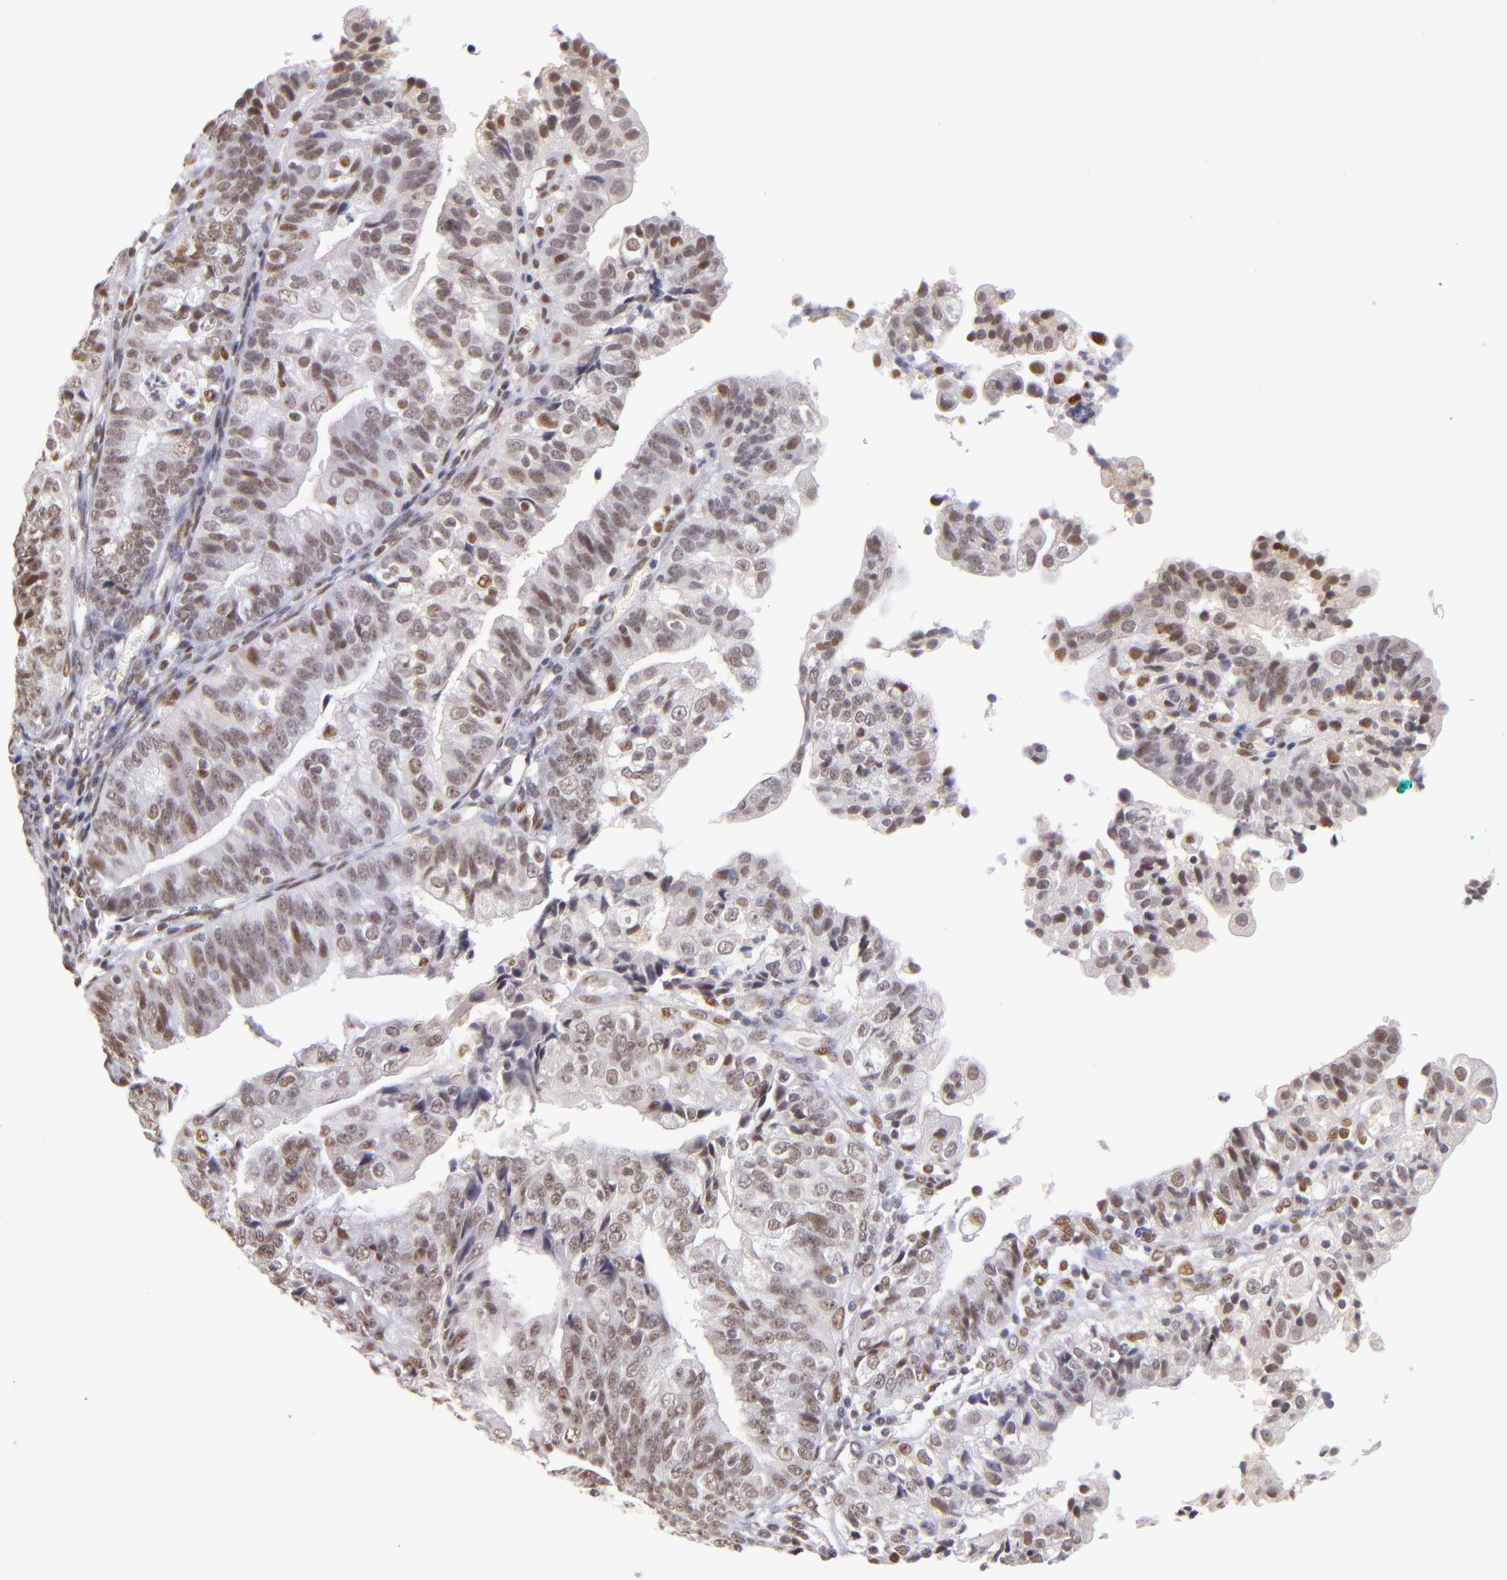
{"staining": {"intensity": "weak", "quantity": "25%-75%", "location": "nuclear"}, "tissue": "endometrial cancer", "cell_type": "Tumor cells", "image_type": "cancer", "snomed": [{"axis": "morphology", "description": "Adenocarcinoma, NOS"}, {"axis": "topography", "description": "Endometrium"}], "caption": "This photomicrograph displays endometrial adenocarcinoma stained with IHC to label a protein in brown. The nuclear of tumor cells show weak positivity for the protein. Nuclei are counter-stained blue.", "gene": "NCOR2", "patient": {"sex": "female", "age": 56}}